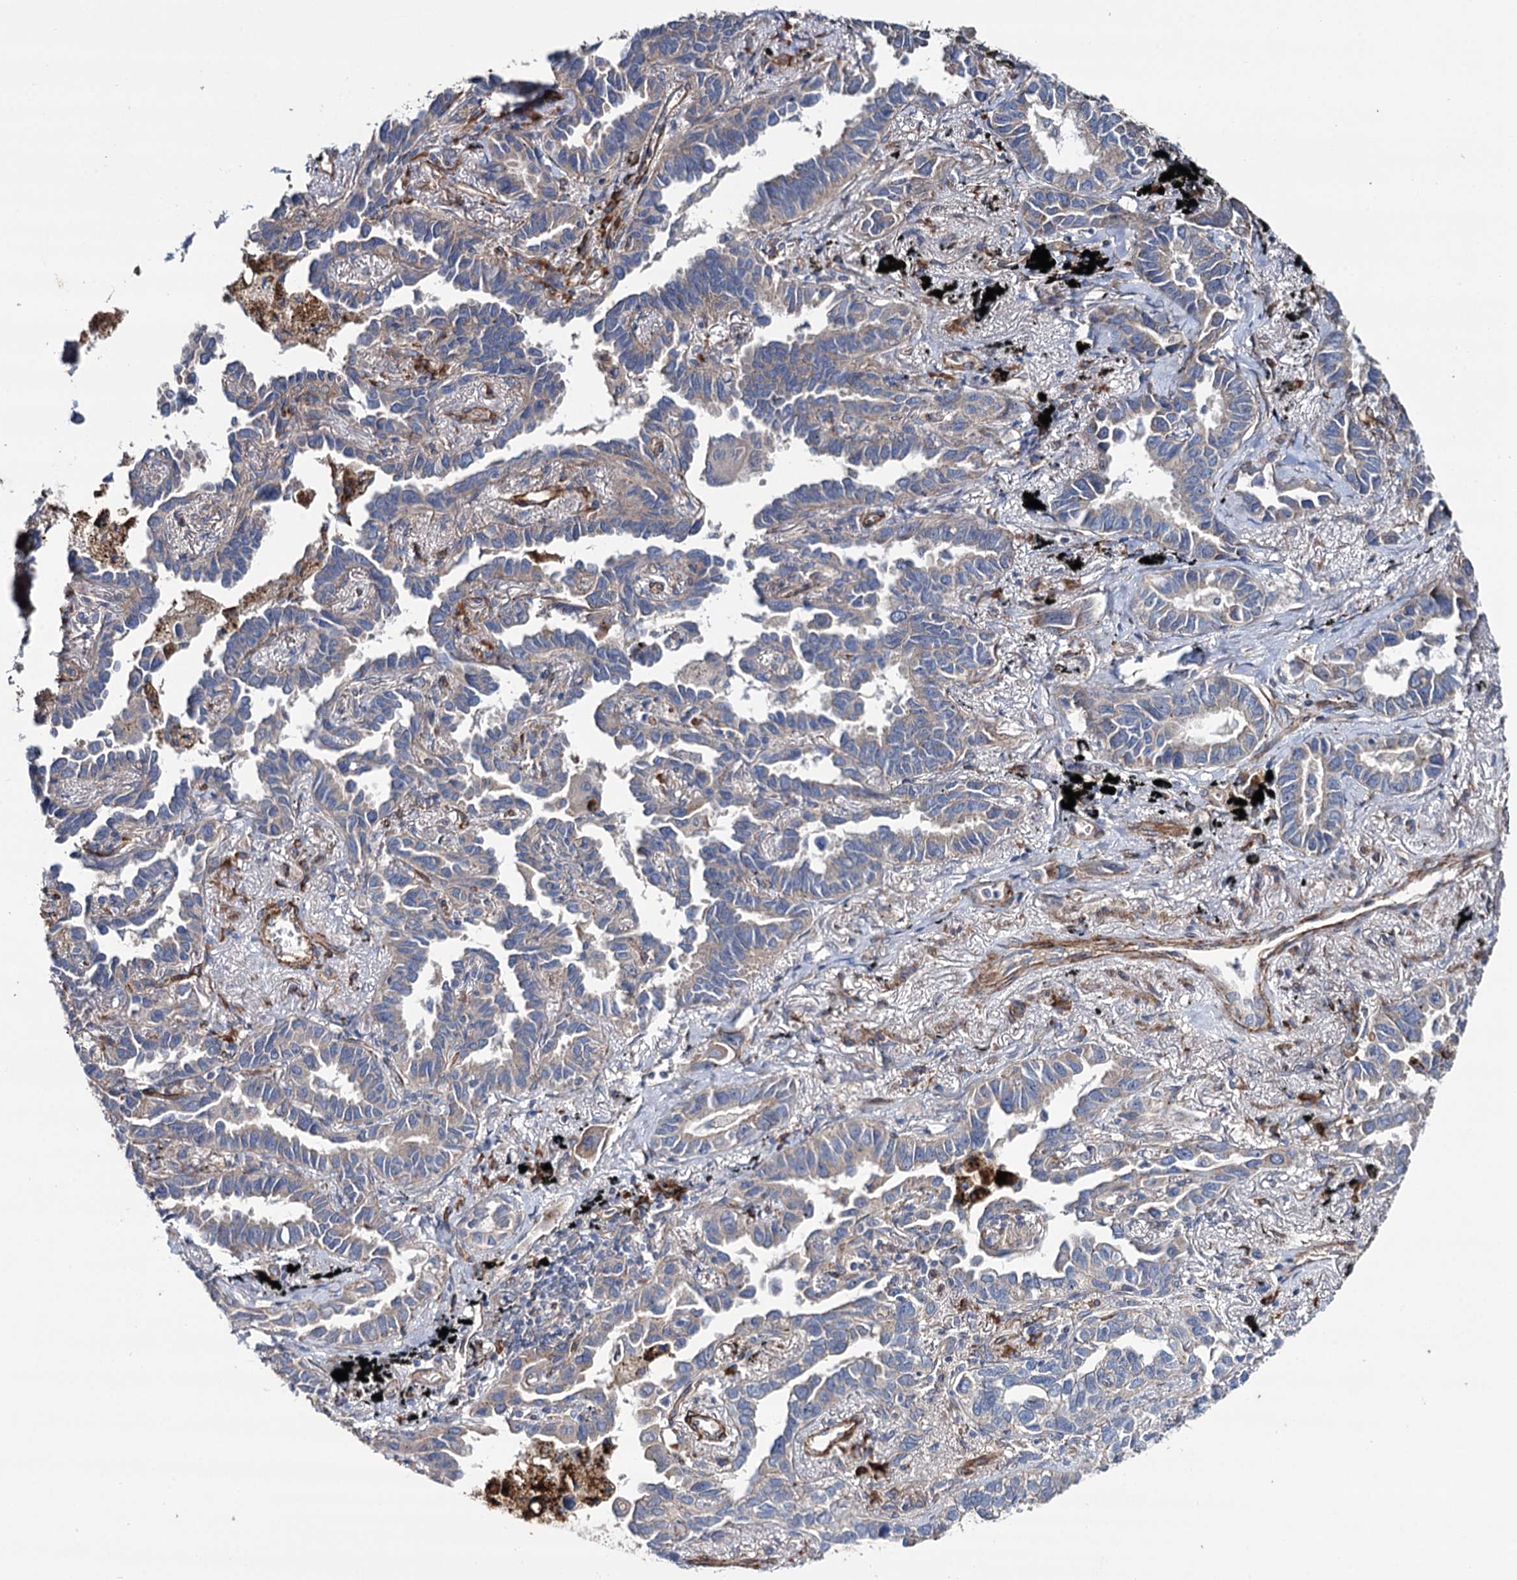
{"staining": {"intensity": "negative", "quantity": "none", "location": "none"}, "tissue": "lung cancer", "cell_type": "Tumor cells", "image_type": "cancer", "snomed": [{"axis": "morphology", "description": "Adenocarcinoma, NOS"}, {"axis": "topography", "description": "Lung"}], "caption": "Lung cancer (adenocarcinoma) was stained to show a protein in brown. There is no significant expression in tumor cells.", "gene": "SPATS2", "patient": {"sex": "male", "age": 67}}